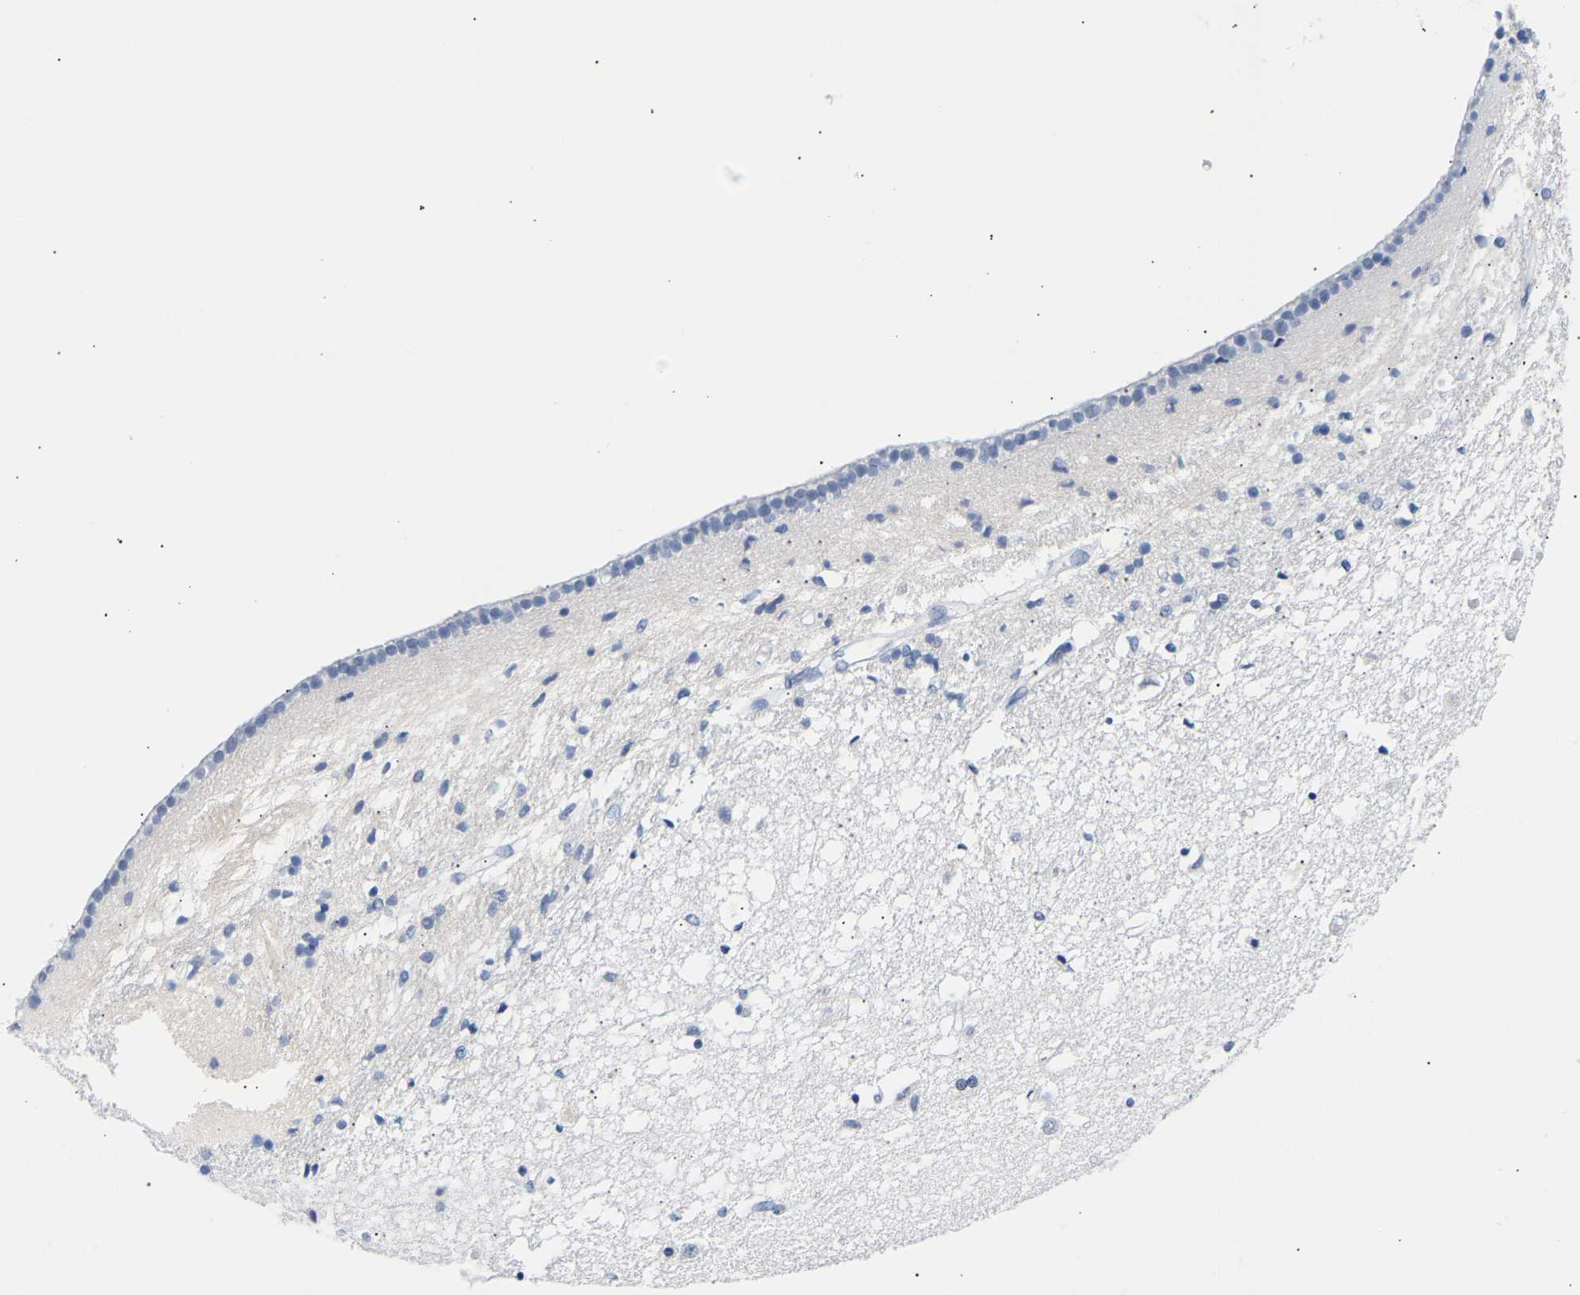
{"staining": {"intensity": "negative", "quantity": "none", "location": "none"}, "tissue": "caudate", "cell_type": "Glial cells", "image_type": "normal", "snomed": [{"axis": "morphology", "description": "Normal tissue, NOS"}, {"axis": "topography", "description": "Lateral ventricle wall"}], "caption": "Micrograph shows no protein positivity in glial cells of normal caudate.", "gene": "SPINK2", "patient": {"sex": "male", "age": 45}}